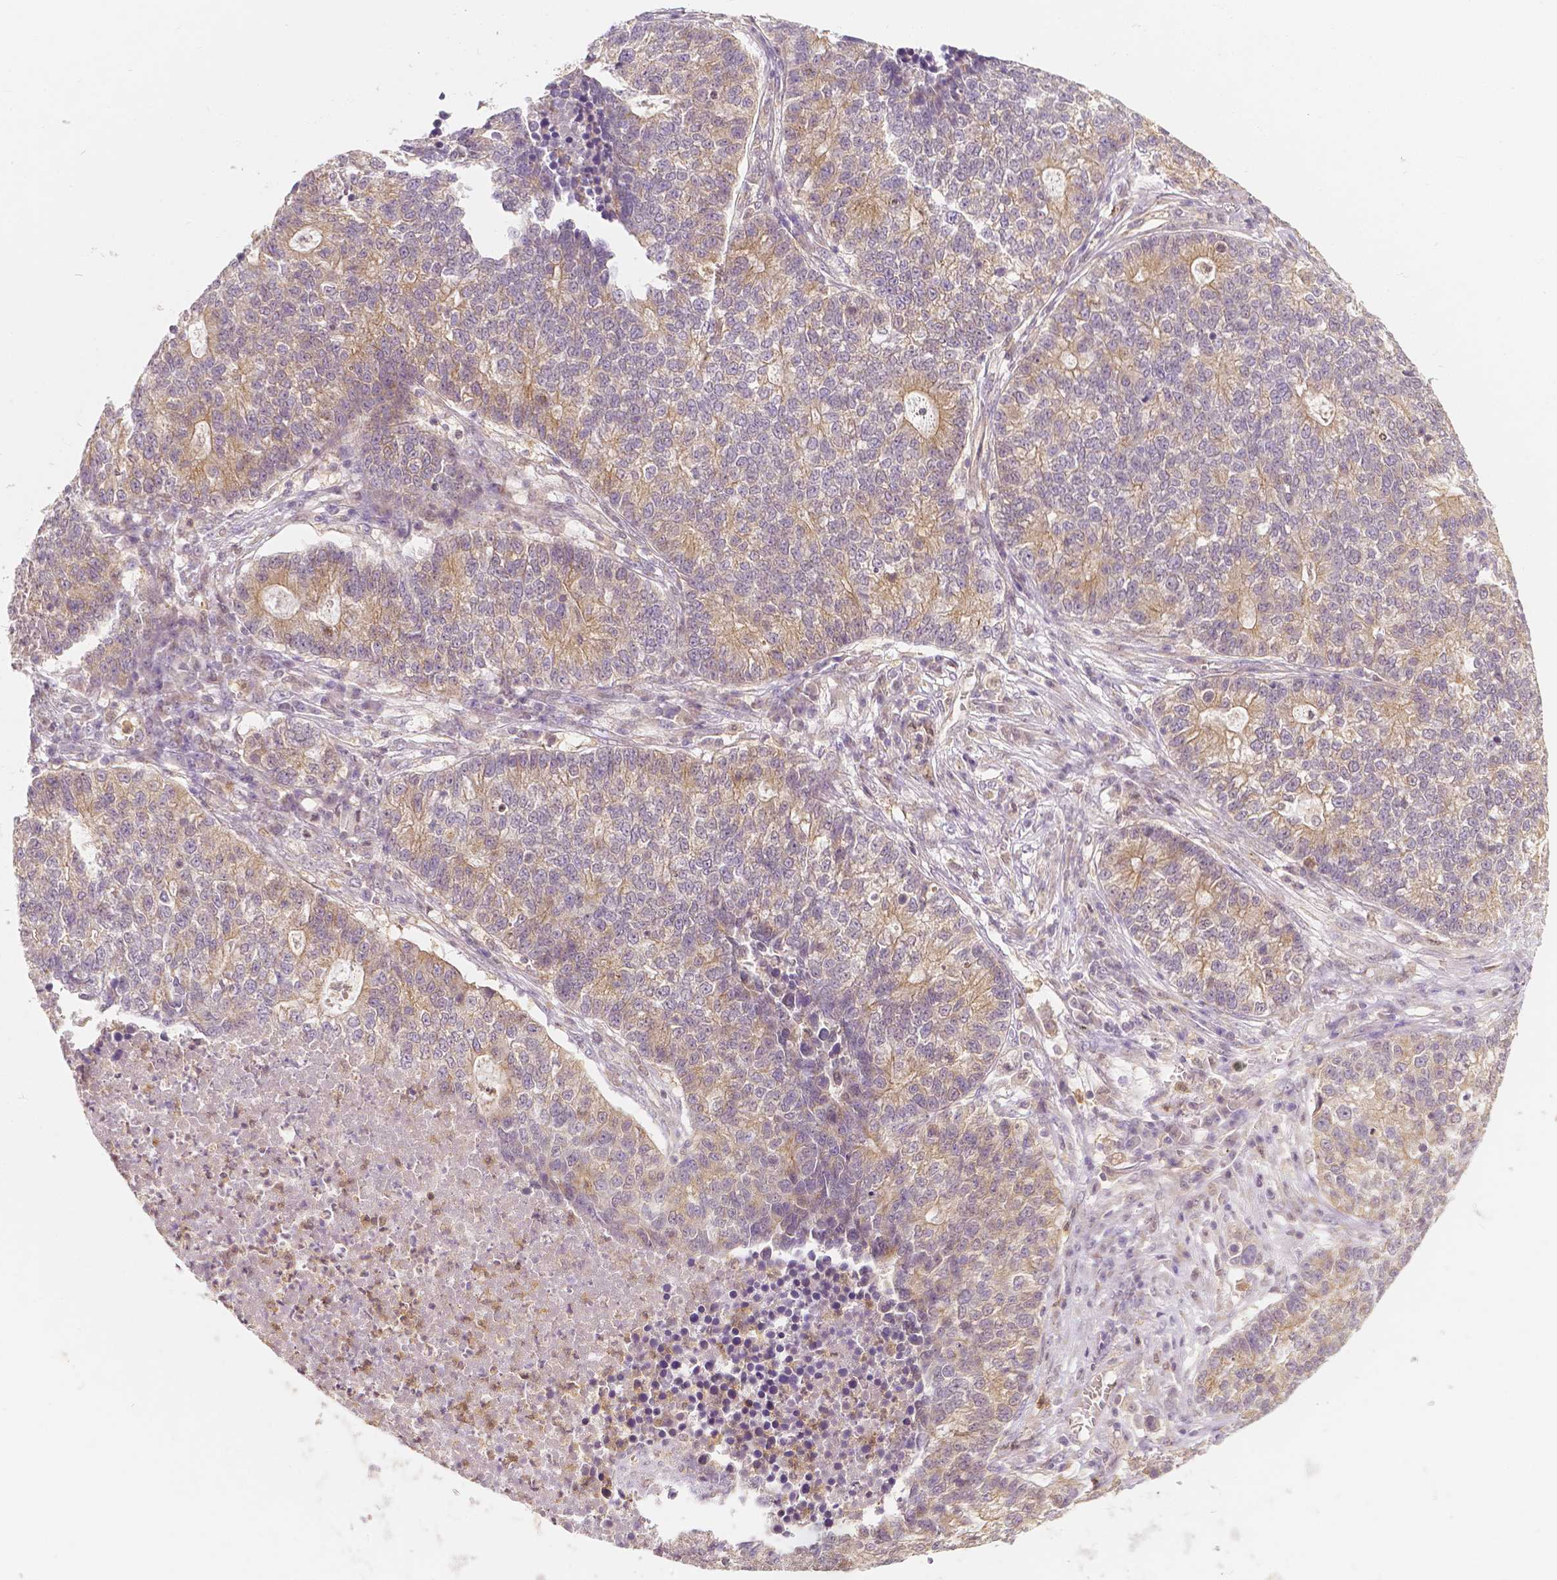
{"staining": {"intensity": "weak", "quantity": ">75%", "location": "cytoplasmic/membranous"}, "tissue": "lung cancer", "cell_type": "Tumor cells", "image_type": "cancer", "snomed": [{"axis": "morphology", "description": "Adenocarcinoma, NOS"}, {"axis": "topography", "description": "Lung"}], "caption": "Protein analysis of lung cancer (adenocarcinoma) tissue exhibits weak cytoplasmic/membranous expression in approximately >75% of tumor cells.", "gene": "NAPRT", "patient": {"sex": "male", "age": 57}}